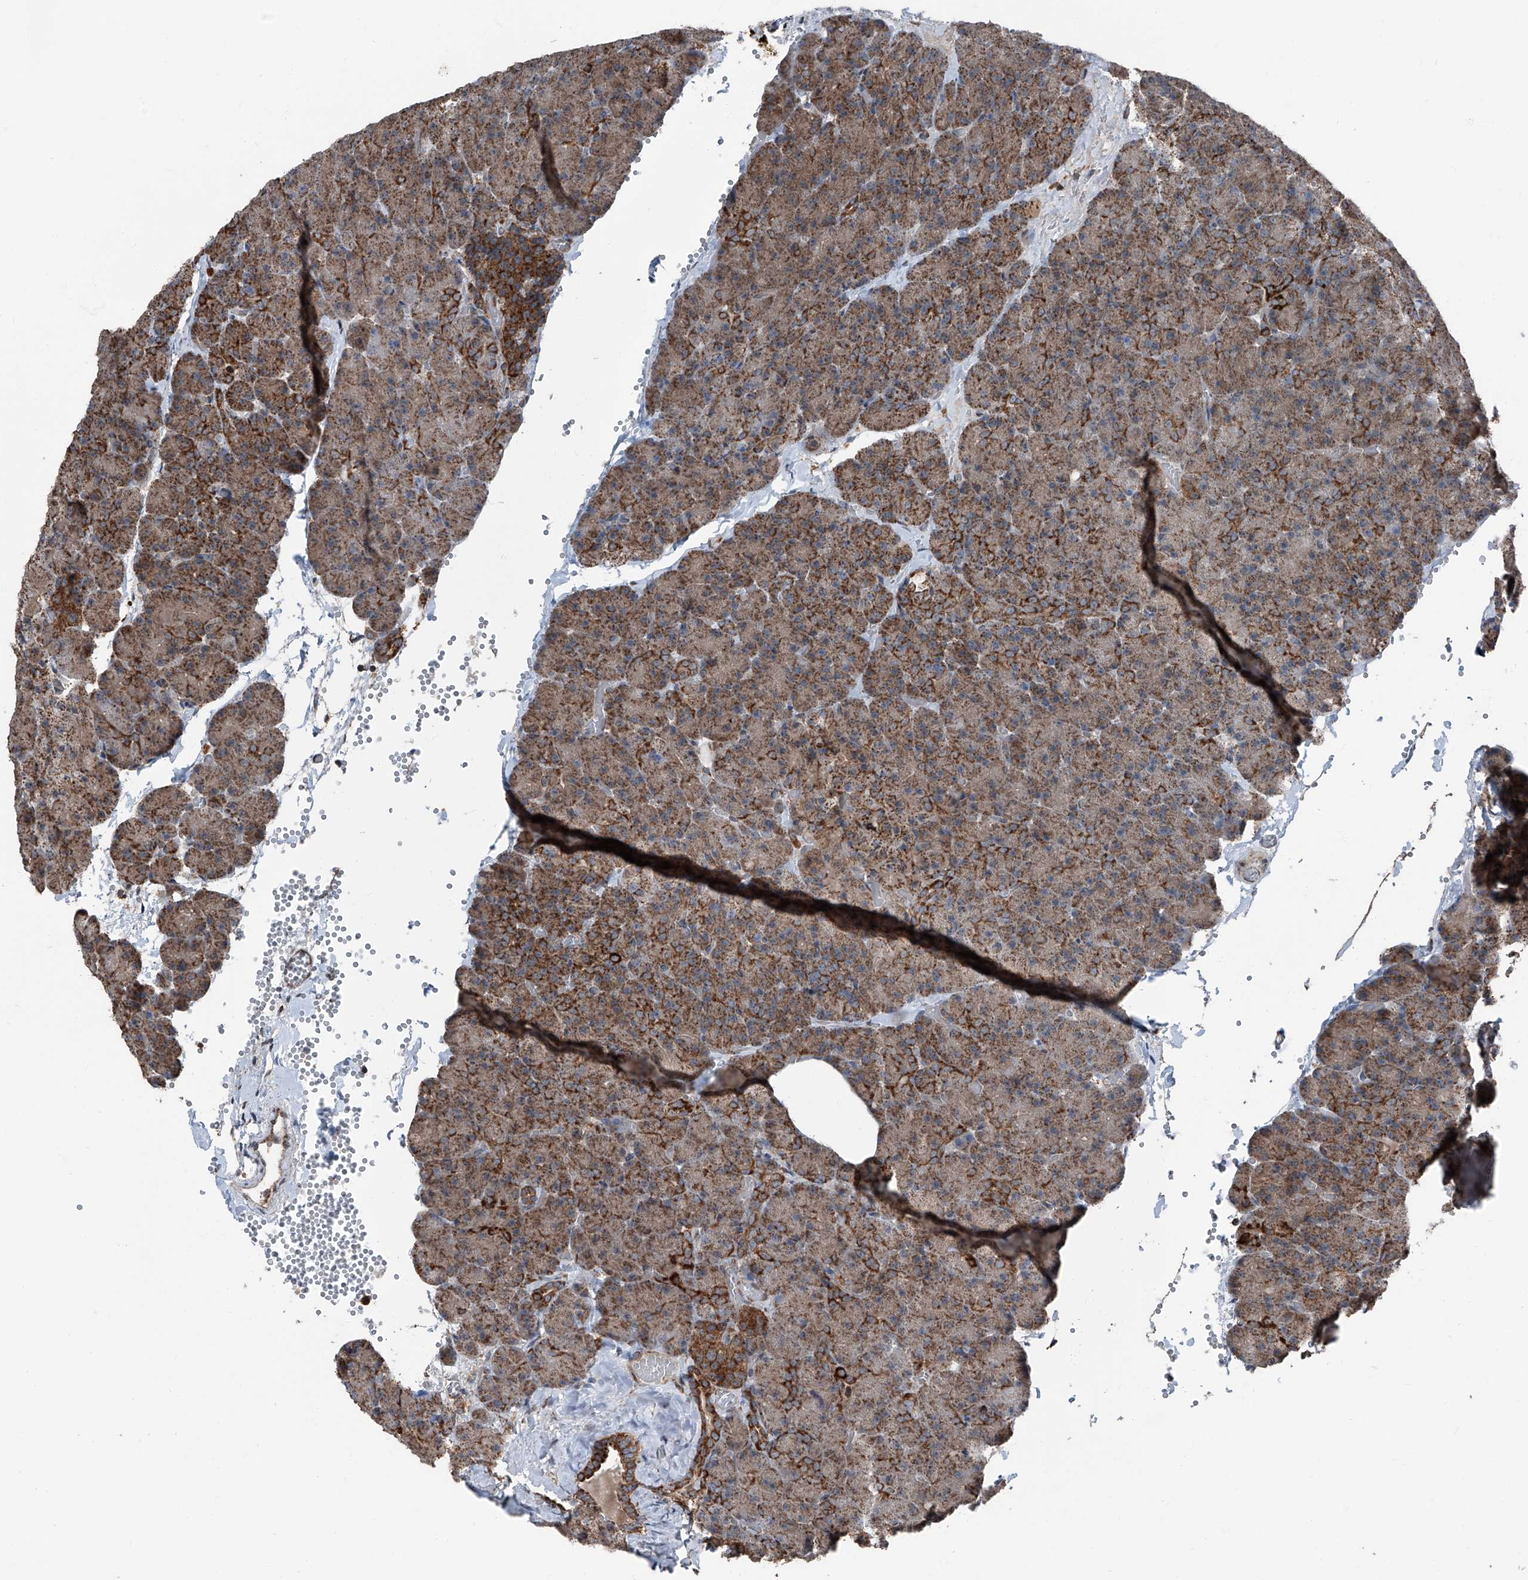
{"staining": {"intensity": "strong", "quantity": ">75%", "location": "cytoplasmic/membranous"}, "tissue": "pancreas", "cell_type": "Exocrine glandular cells", "image_type": "normal", "snomed": [{"axis": "morphology", "description": "Normal tissue, NOS"}, {"axis": "morphology", "description": "Carcinoid, malignant, NOS"}, {"axis": "topography", "description": "Pancreas"}], "caption": "IHC staining of benign pancreas, which shows high levels of strong cytoplasmic/membranous positivity in approximately >75% of exocrine glandular cells indicating strong cytoplasmic/membranous protein expression. The staining was performed using DAB (brown) for protein detection and nuclei were counterstained in hematoxylin (blue).", "gene": "LIMK1", "patient": {"sex": "female", "age": 35}}